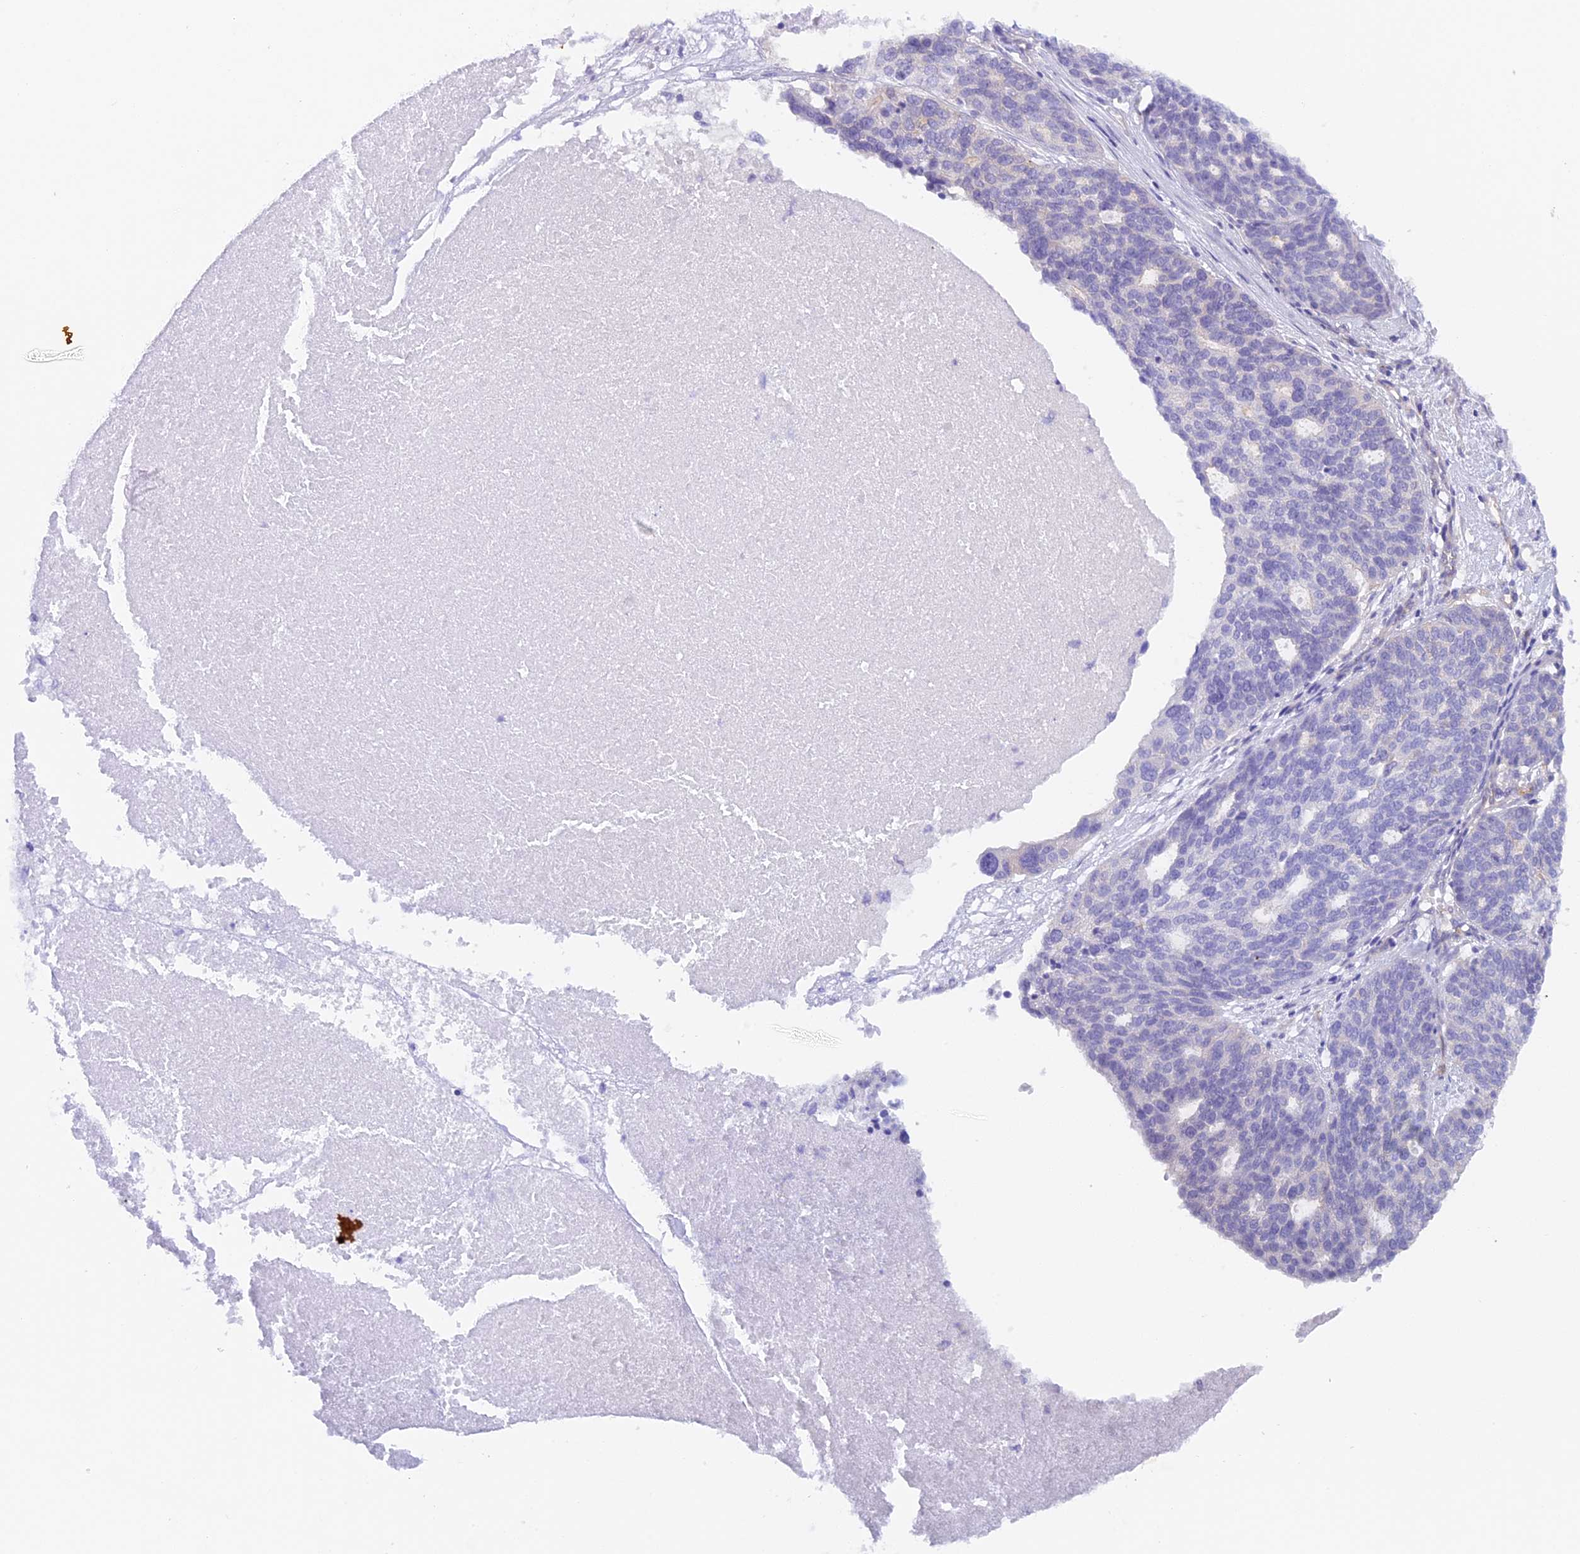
{"staining": {"intensity": "negative", "quantity": "none", "location": "none"}, "tissue": "ovarian cancer", "cell_type": "Tumor cells", "image_type": "cancer", "snomed": [{"axis": "morphology", "description": "Cystadenocarcinoma, serous, NOS"}, {"axis": "topography", "description": "Ovary"}], "caption": "Immunohistochemistry histopathology image of neoplastic tissue: ovarian cancer (serous cystadenocarcinoma) stained with DAB reveals no significant protein positivity in tumor cells.", "gene": "HOMER3", "patient": {"sex": "female", "age": 59}}